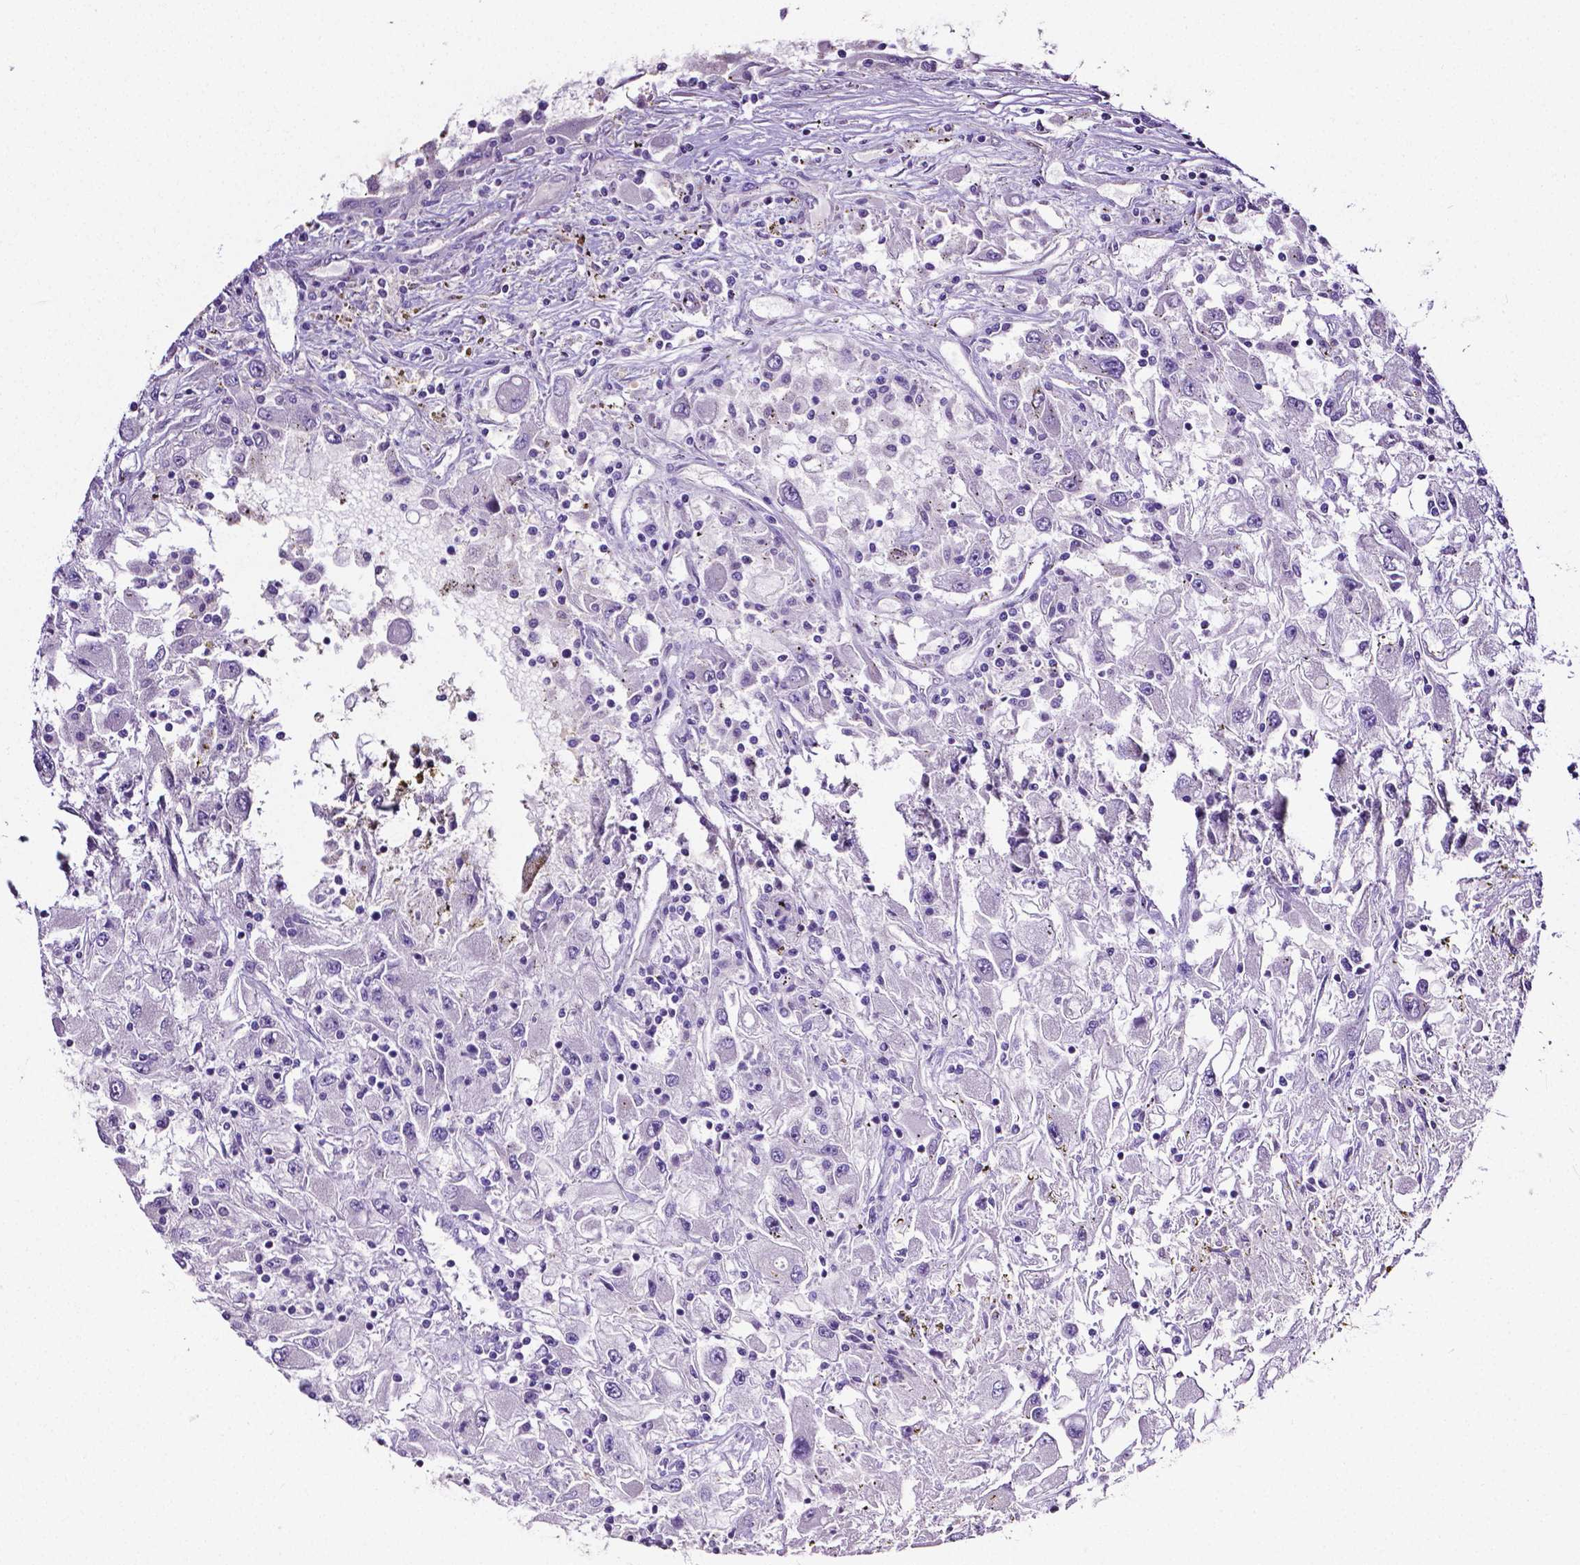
{"staining": {"intensity": "negative", "quantity": "none", "location": "none"}, "tissue": "renal cancer", "cell_type": "Tumor cells", "image_type": "cancer", "snomed": [{"axis": "morphology", "description": "Adenocarcinoma, NOS"}, {"axis": "topography", "description": "Kidney"}], "caption": "There is no significant positivity in tumor cells of renal adenocarcinoma. (DAB (3,3'-diaminobenzidine) IHC with hematoxylin counter stain).", "gene": "MMP9", "patient": {"sex": "female", "age": 67}}